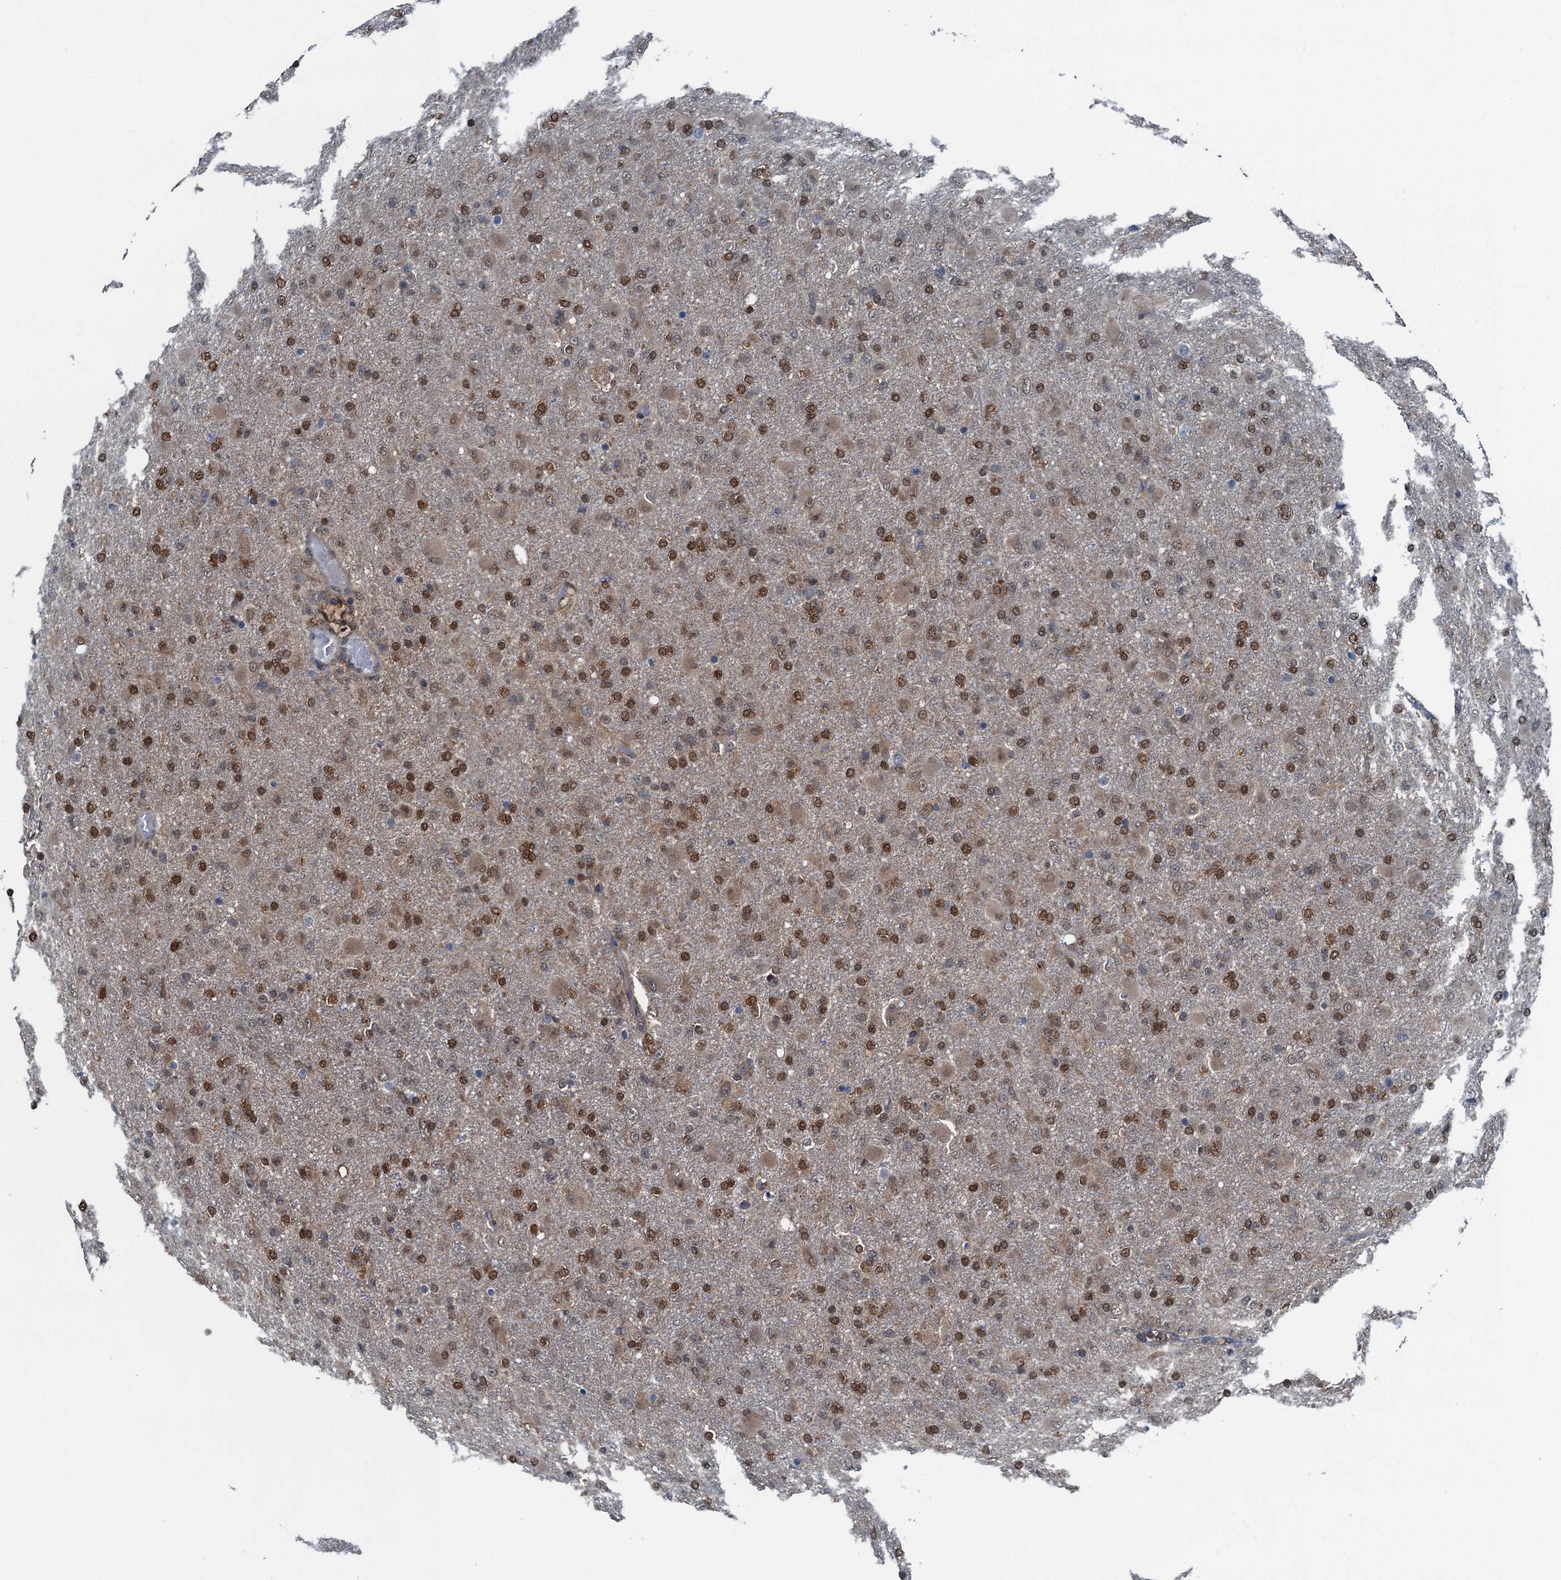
{"staining": {"intensity": "strong", "quantity": "25%-75%", "location": "nuclear"}, "tissue": "glioma", "cell_type": "Tumor cells", "image_type": "cancer", "snomed": [{"axis": "morphology", "description": "Glioma, malignant, Low grade"}, {"axis": "topography", "description": "Brain"}], "caption": "Immunohistochemical staining of glioma displays high levels of strong nuclear expression in about 25%-75% of tumor cells.", "gene": "RNH1", "patient": {"sex": "male", "age": 65}}